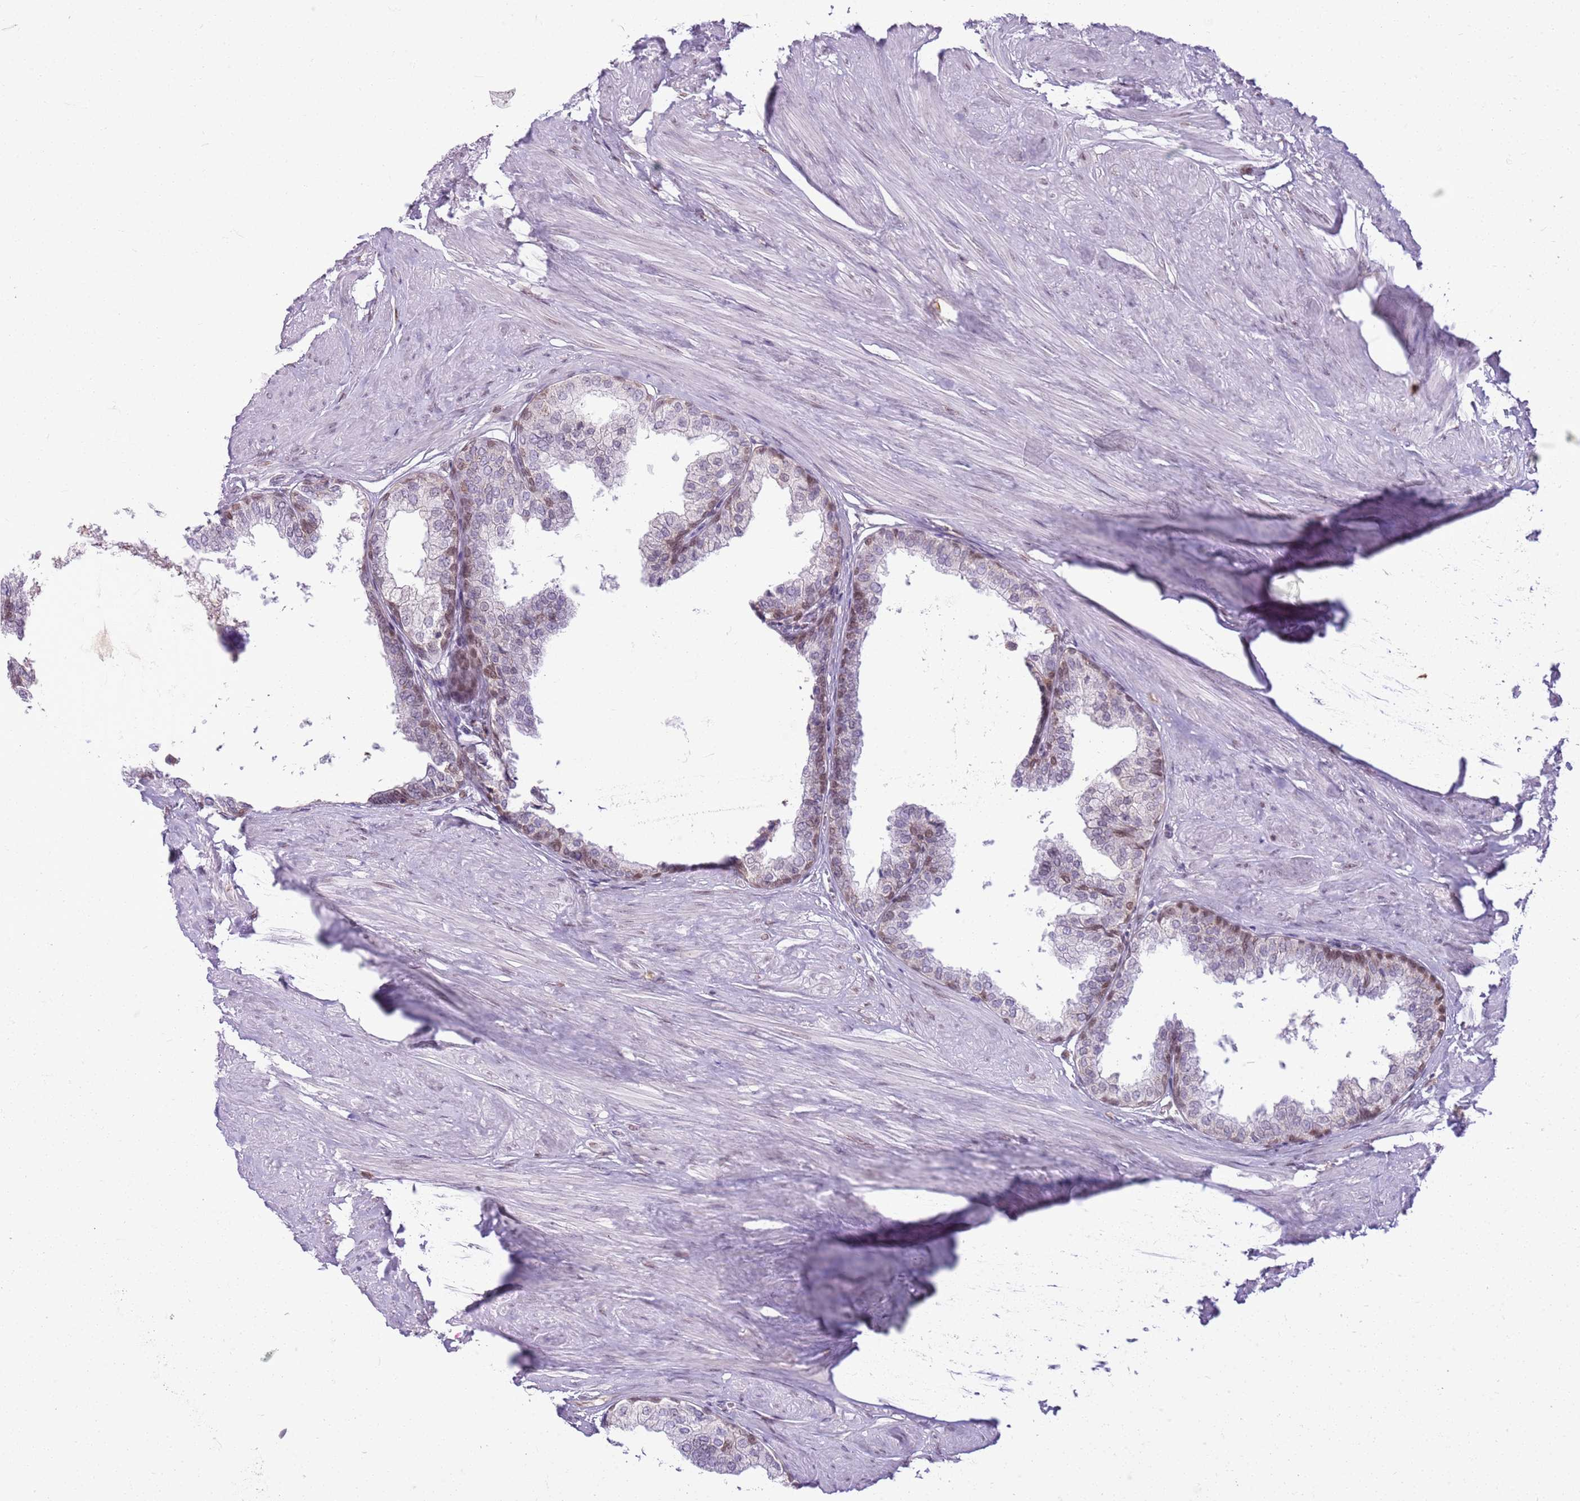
{"staining": {"intensity": "moderate", "quantity": "25%-75%", "location": "nuclear"}, "tissue": "prostate", "cell_type": "Glandular cells", "image_type": "normal", "snomed": [{"axis": "morphology", "description": "Normal tissue, NOS"}, {"axis": "topography", "description": "Prostate"}], "caption": "Immunohistochemistry of normal human prostate demonstrates medium levels of moderate nuclear positivity in about 25%-75% of glandular cells.", "gene": "DHX32", "patient": {"sex": "male", "age": 48}}